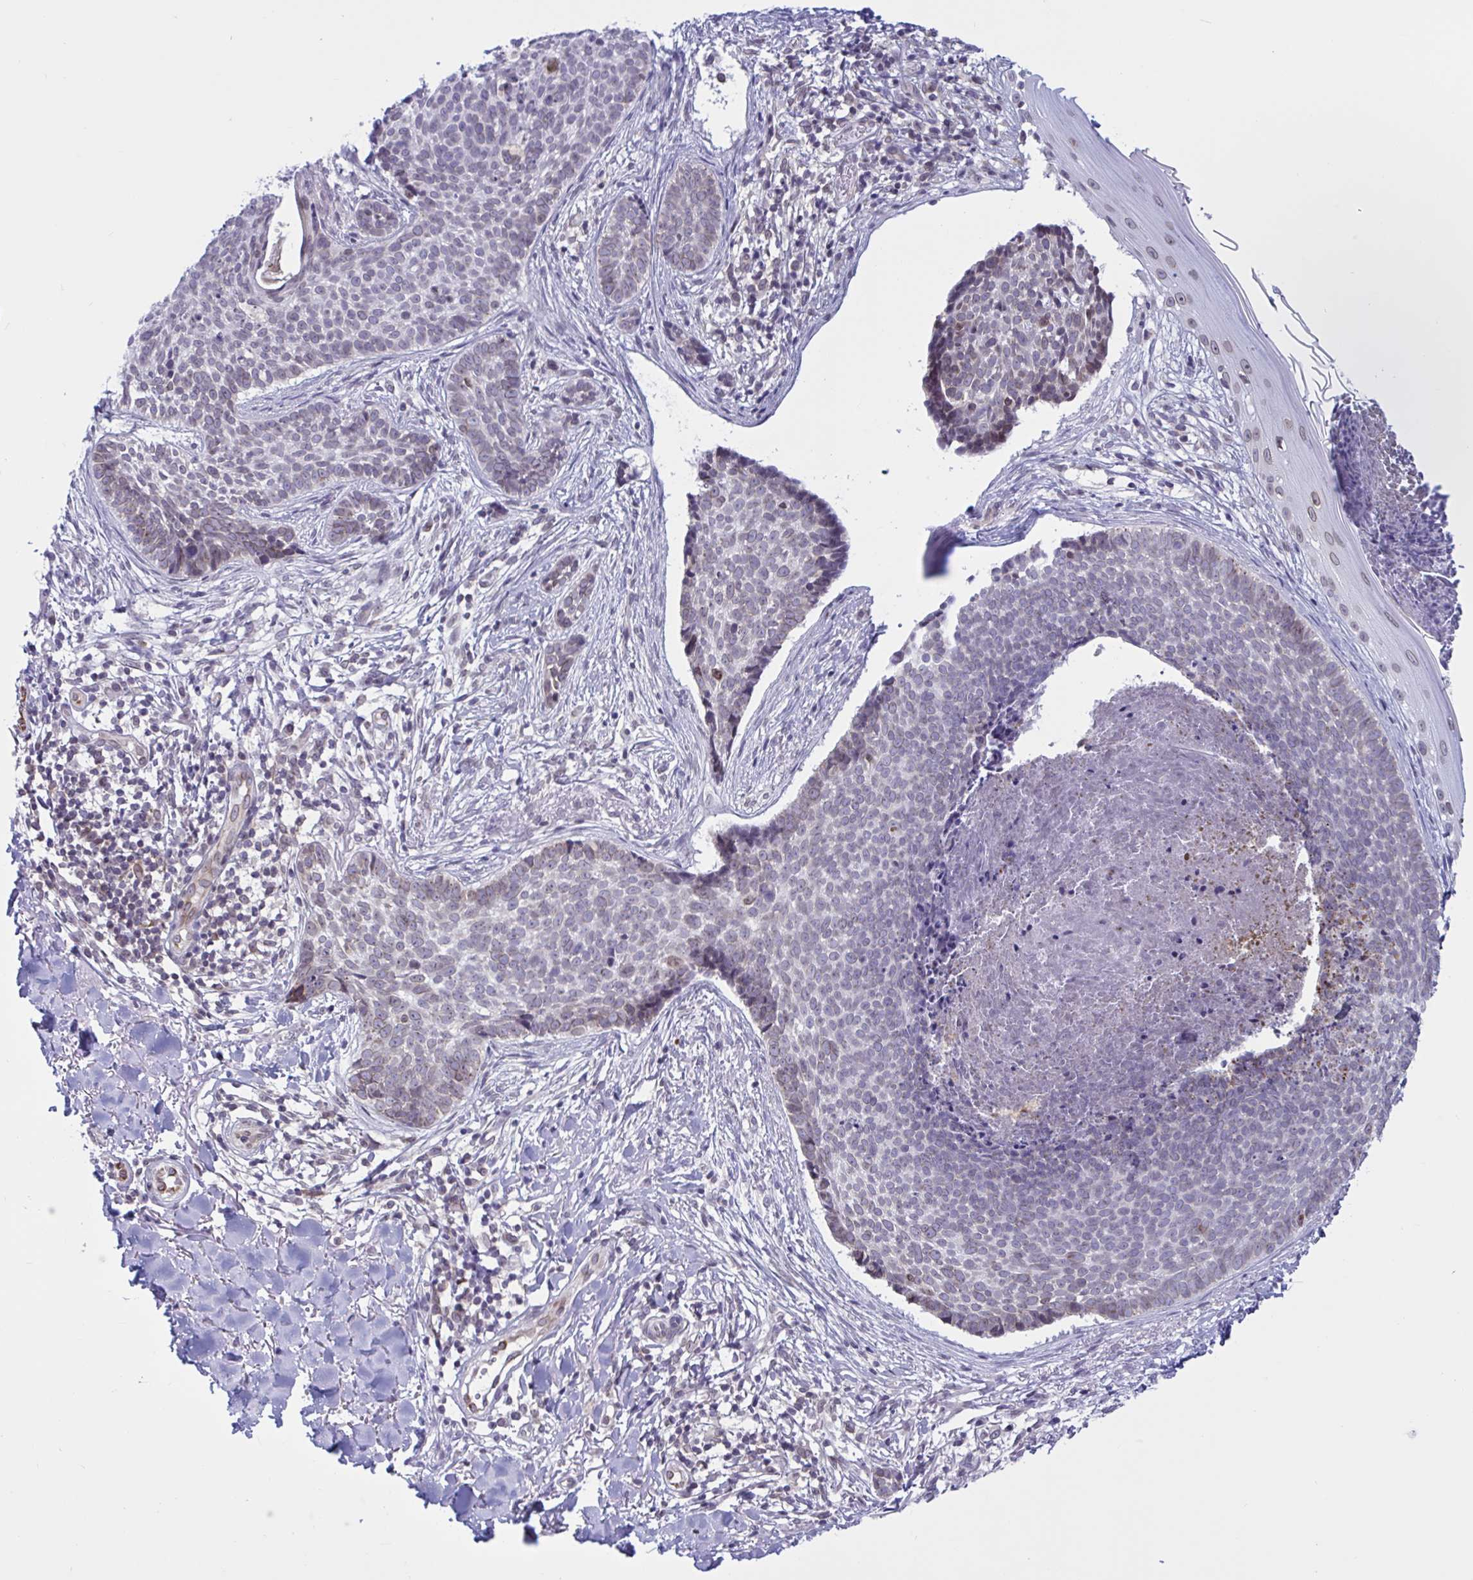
{"staining": {"intensity": "weak", "quantity": "<25%", "location": "nuclear"}, "tissue": "skin cancer", "cell_type": "Tumor cells", "image_type": "cancer", "snomed": [{"axis": "morphology", "description": "Basal cell carcinoma"}, {"axis": "topography", "description": "Skin"}, {"axis": "topography", "description": "Skin of back"}], "caption": "Human basal cell carcinoma (skin) stained for a protein using IHC shows no expression in tumor cells.", "gene": "DOCK11", "patient": {"sex": "male", "age": 81}}